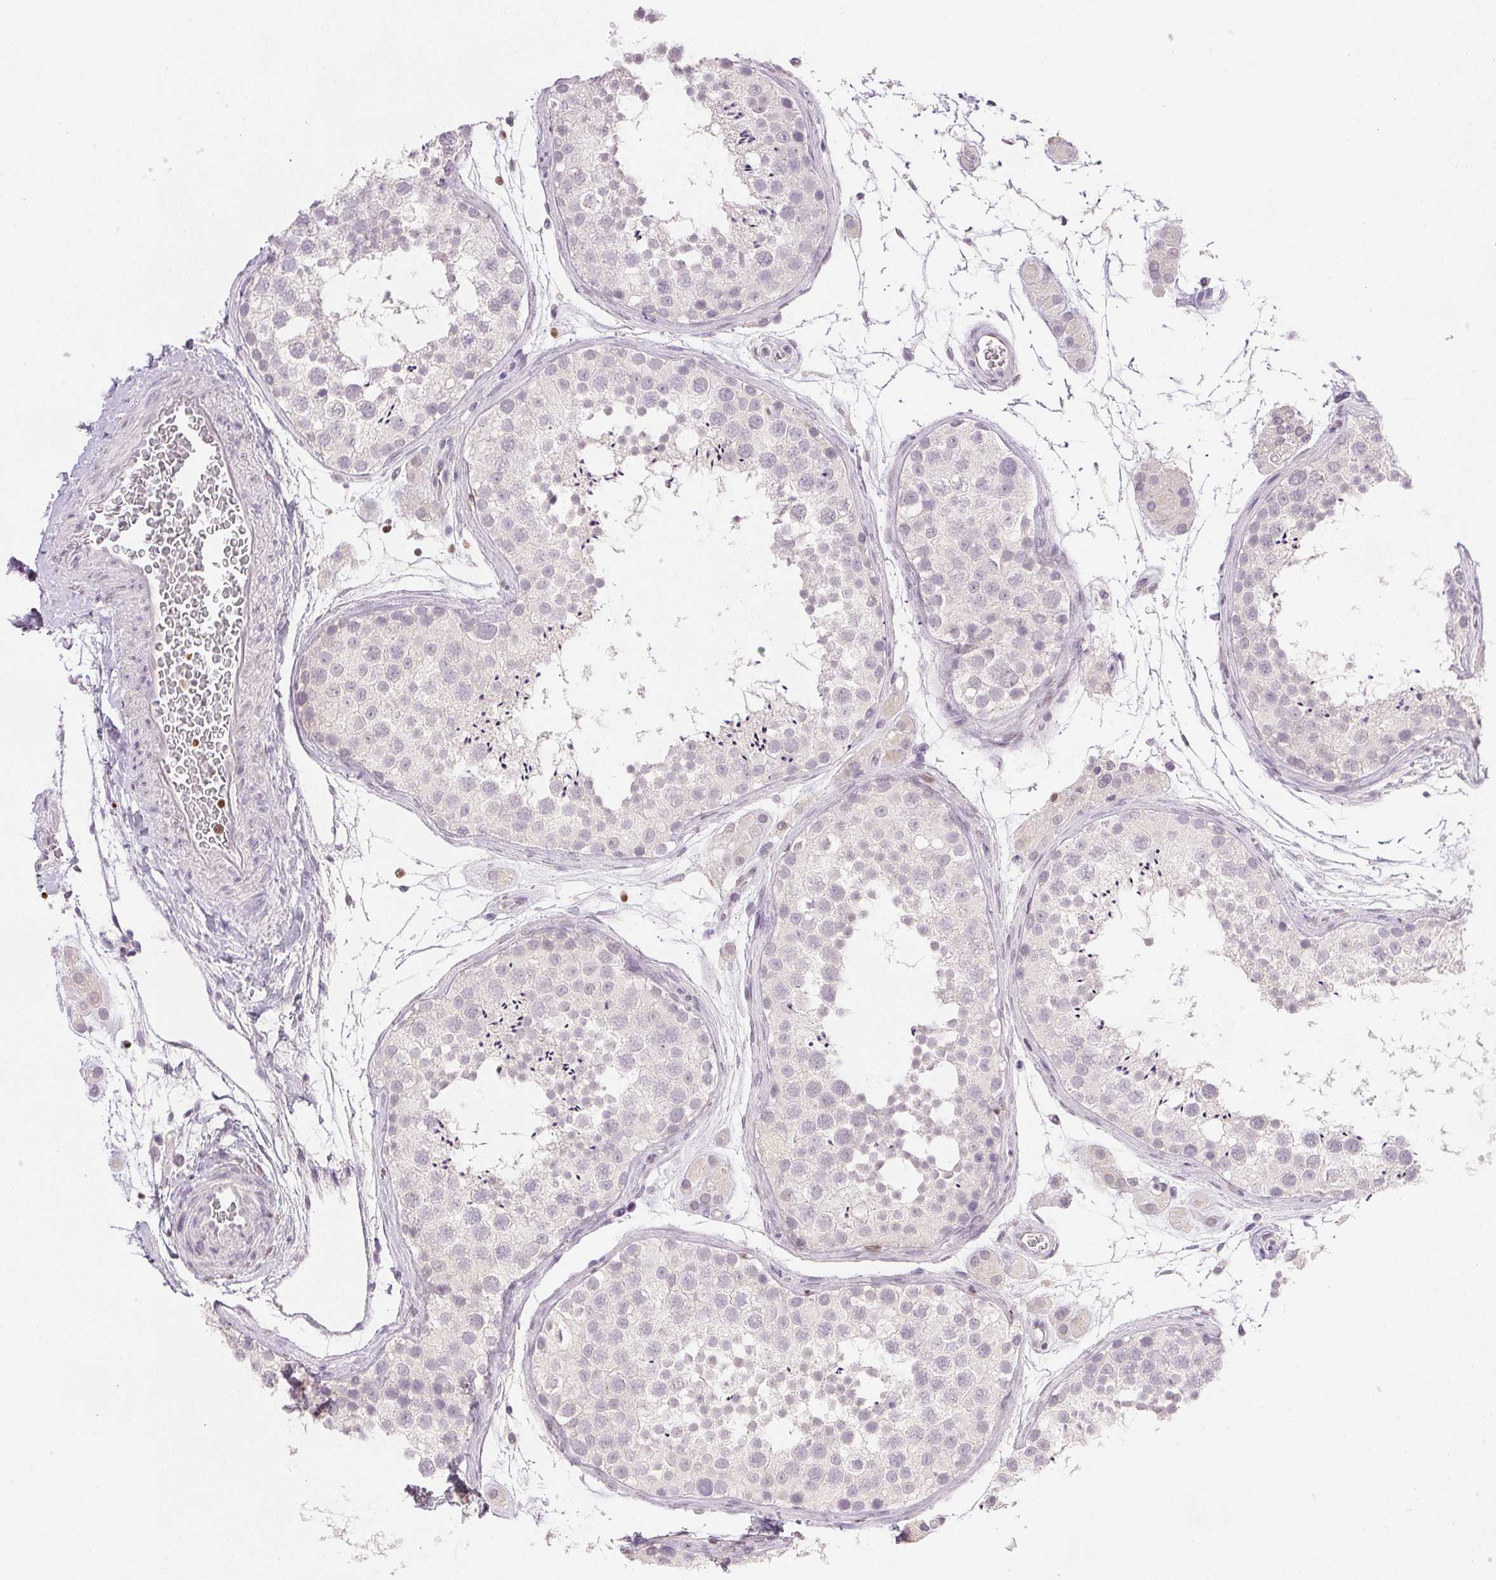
{"staining": {"intensity": "negative", "quantity": "none", "location": "none"}, "tissue": "testis", "cell_type": "Cells in seminiferous ducts", "image_type": "normal", "snomed": [{"axis": "morphology", "description": "Normal tissue, NOS"}, {"axis": "topography", "description": "Testis"}], "caption": "Protein analysis of normal testis exhibits no significant expression in cells in seminiferous ducts.", "gene": "RUNX2", "patient": {"sex": "male", "age": 41}}